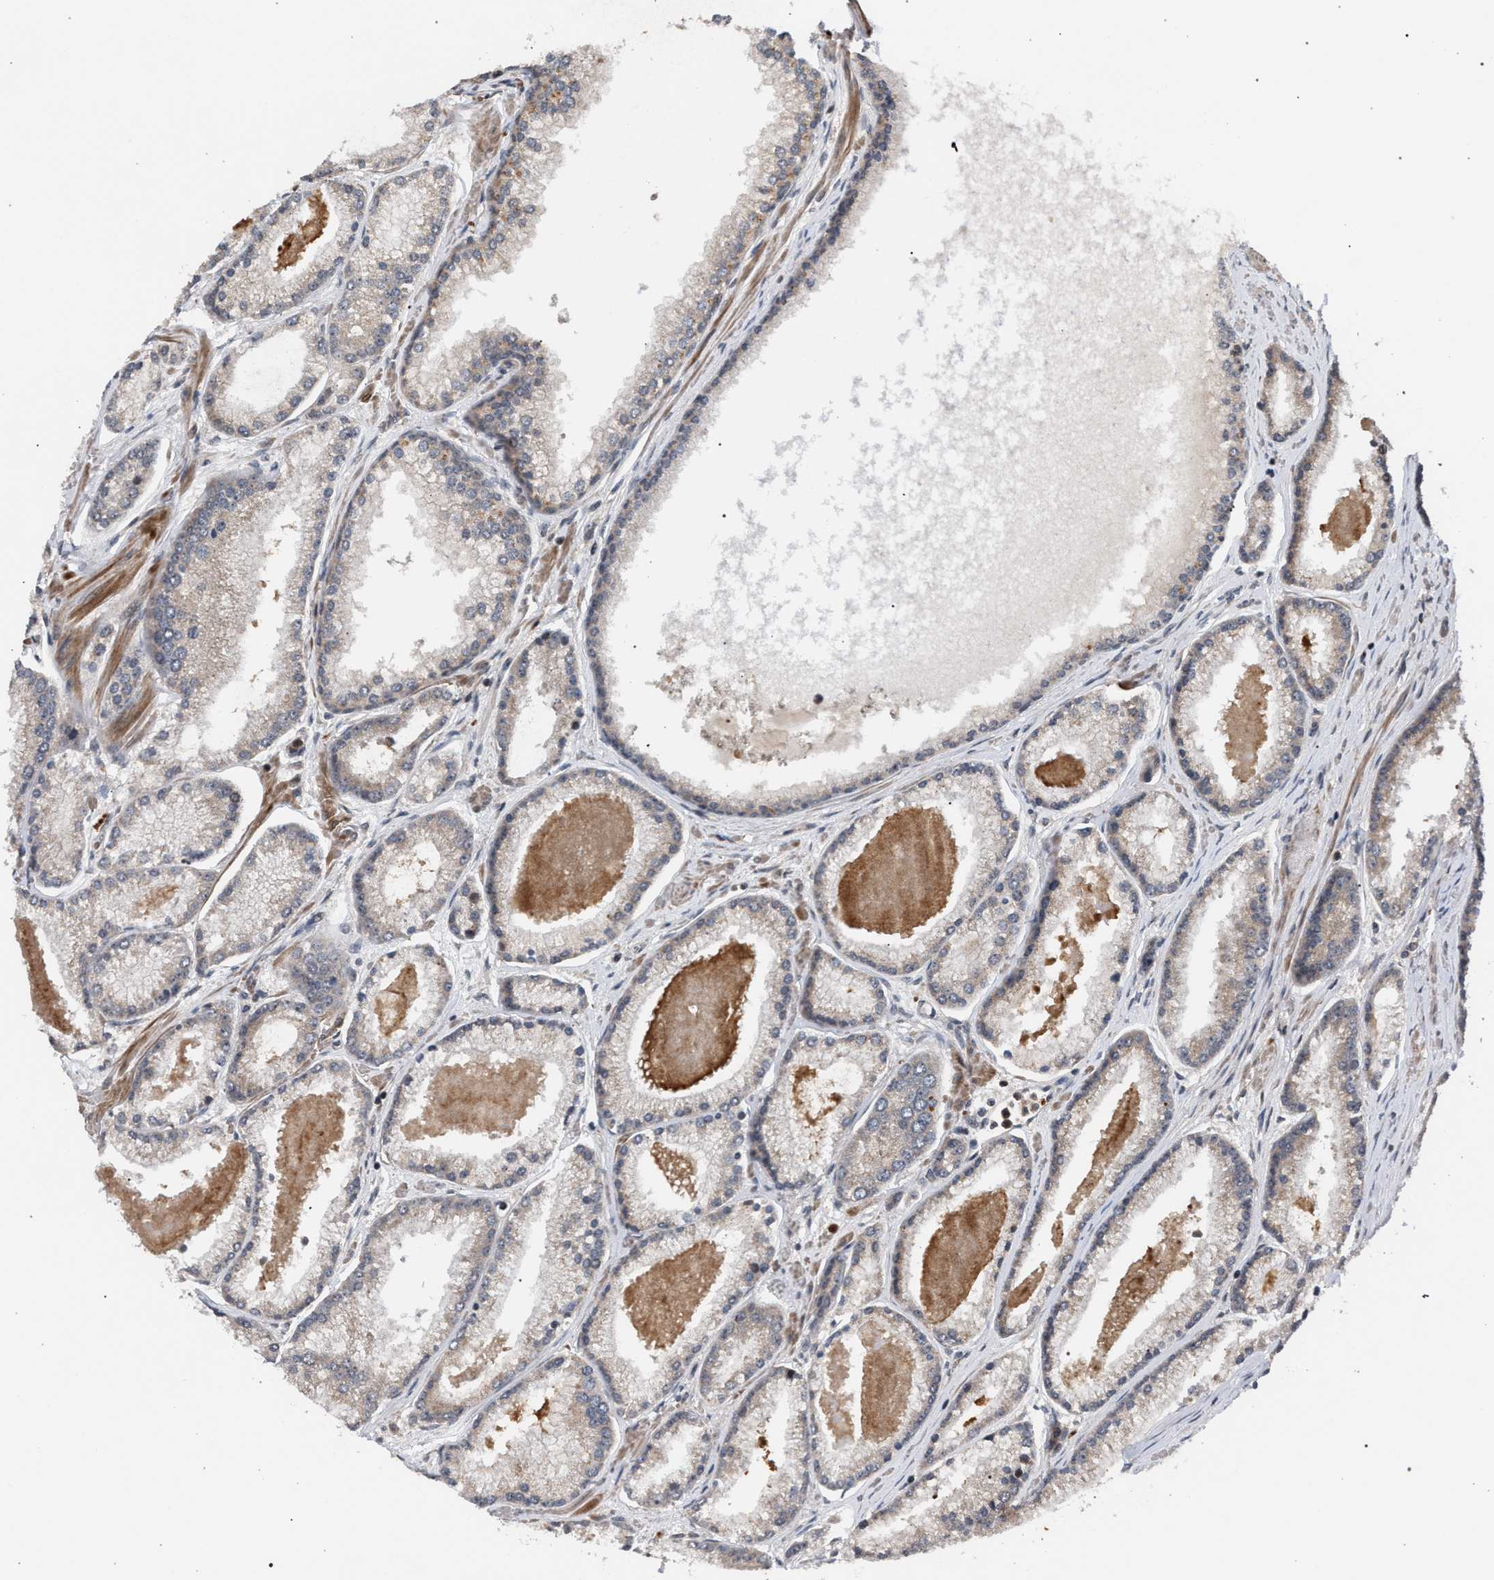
{"staining": {"intensity": "weak", "quantity": "<25%", "location": "cytoplasmic/membranous"}, "tissue": "prostate cancer", "cell_type": "Tumor cells", "image_type": "cancer", "snomed": [{"axis": "morphology", "description": "Adenocarcinoma, High grade"}, {"axis": "topography", "description": "Prostate"}], "caption": "High magnification brightfield microscopy of prostate high-grade adenocarcinoma stained with DAB (3,3'-diaminobenzidine) (brown) and counterstained with hematoxylin (blue): tumor cells show no significant staining.", "gene": "IRAK4", "patient": {"sex": "male", "age": 61}}